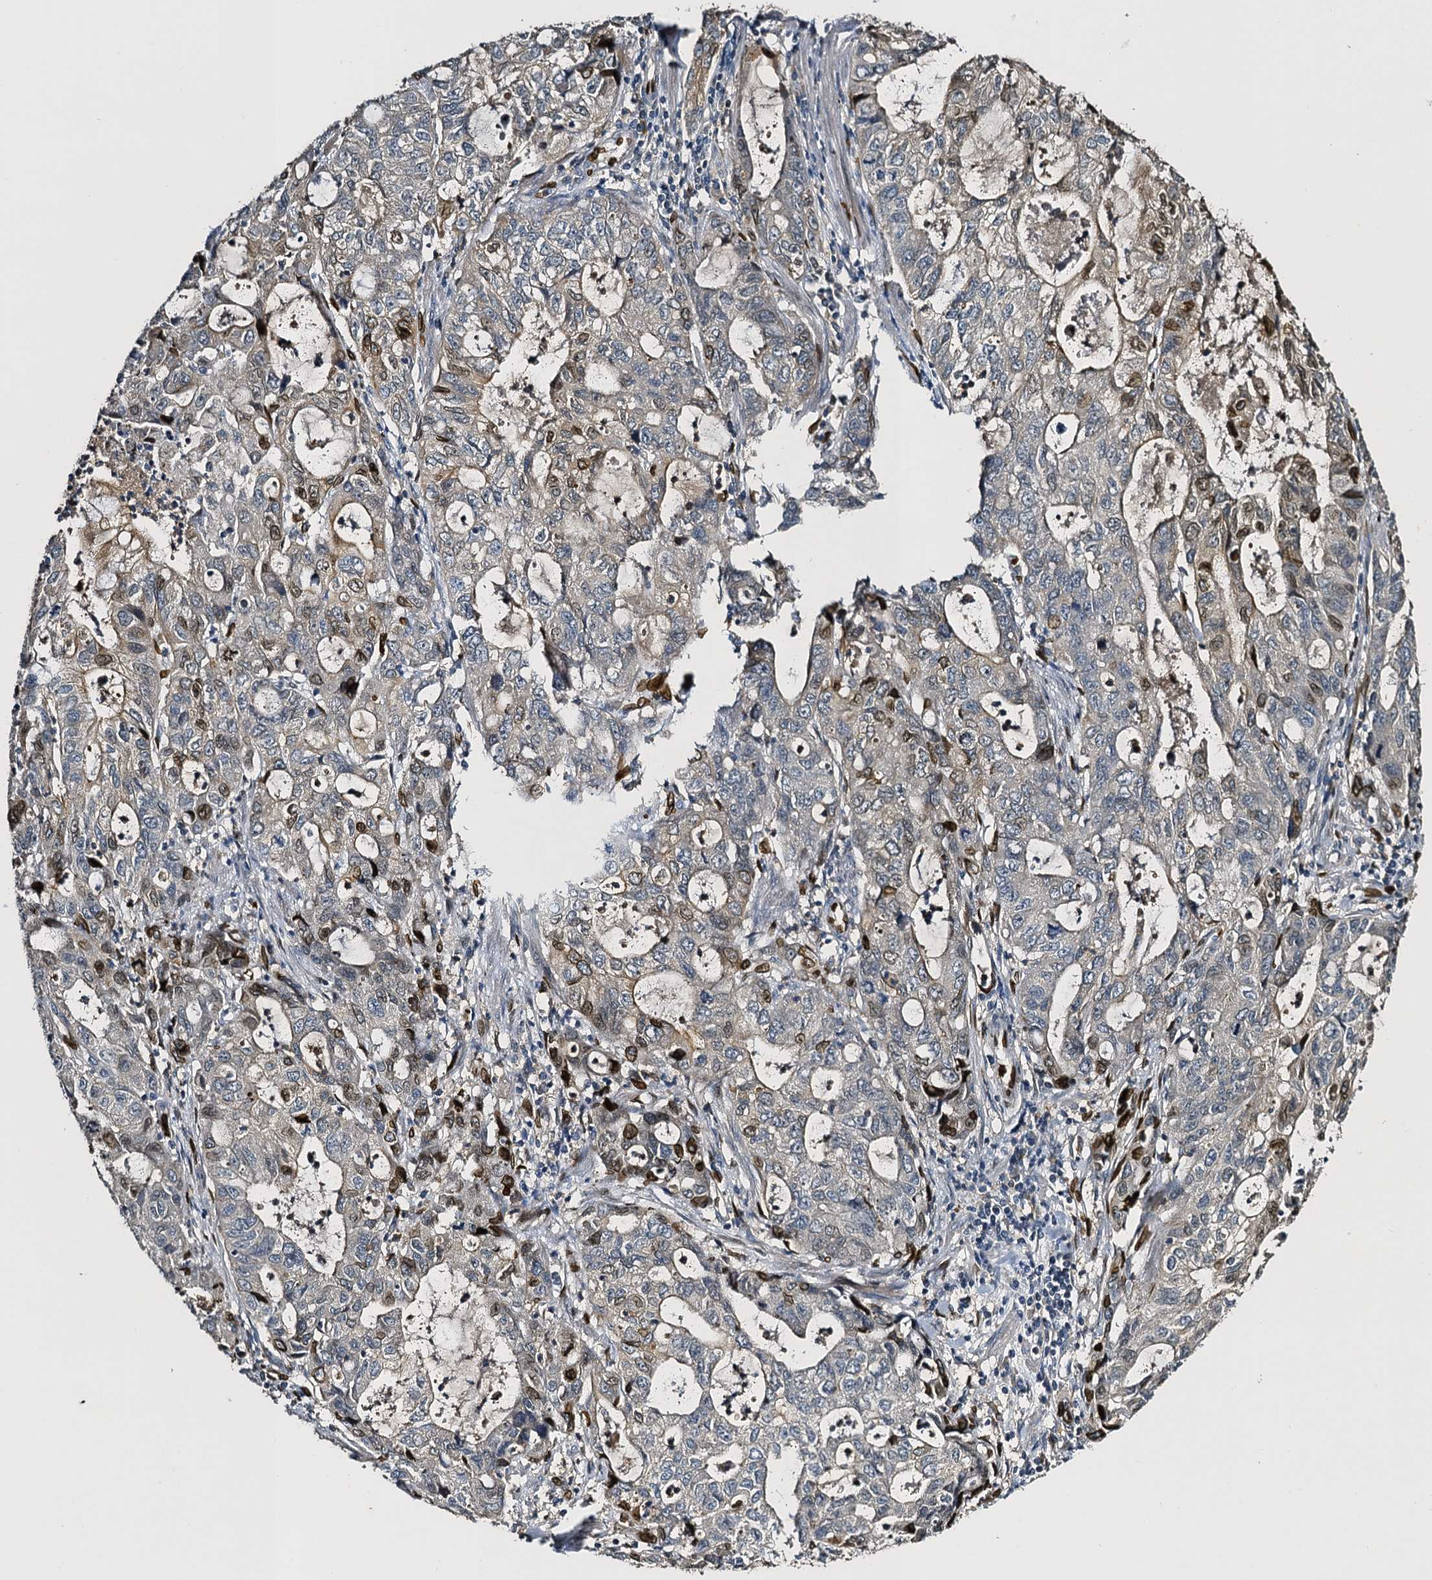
{"staining": {"intensity": "moderate", "quantity": "<25%", "location": "nuclear"}, "tissue": "stomach cancer", "cell_type": "Tumor cells", "image_type": "cancer", "snomed": [{"axis": "morphology", "description": "Adenocarcinoma, NOS"}, {"axis": "topography", "description": "Stomach, upper"}], "caption": "Stomach cancer (adenocarcinoma) tissue demonstrates moderate nuclear expression in approximately <25% of tumor cells, visualized by immunohistochemistry.", "gene": "SLC11A2", "patient": {"sex": "female", "age": 52}}